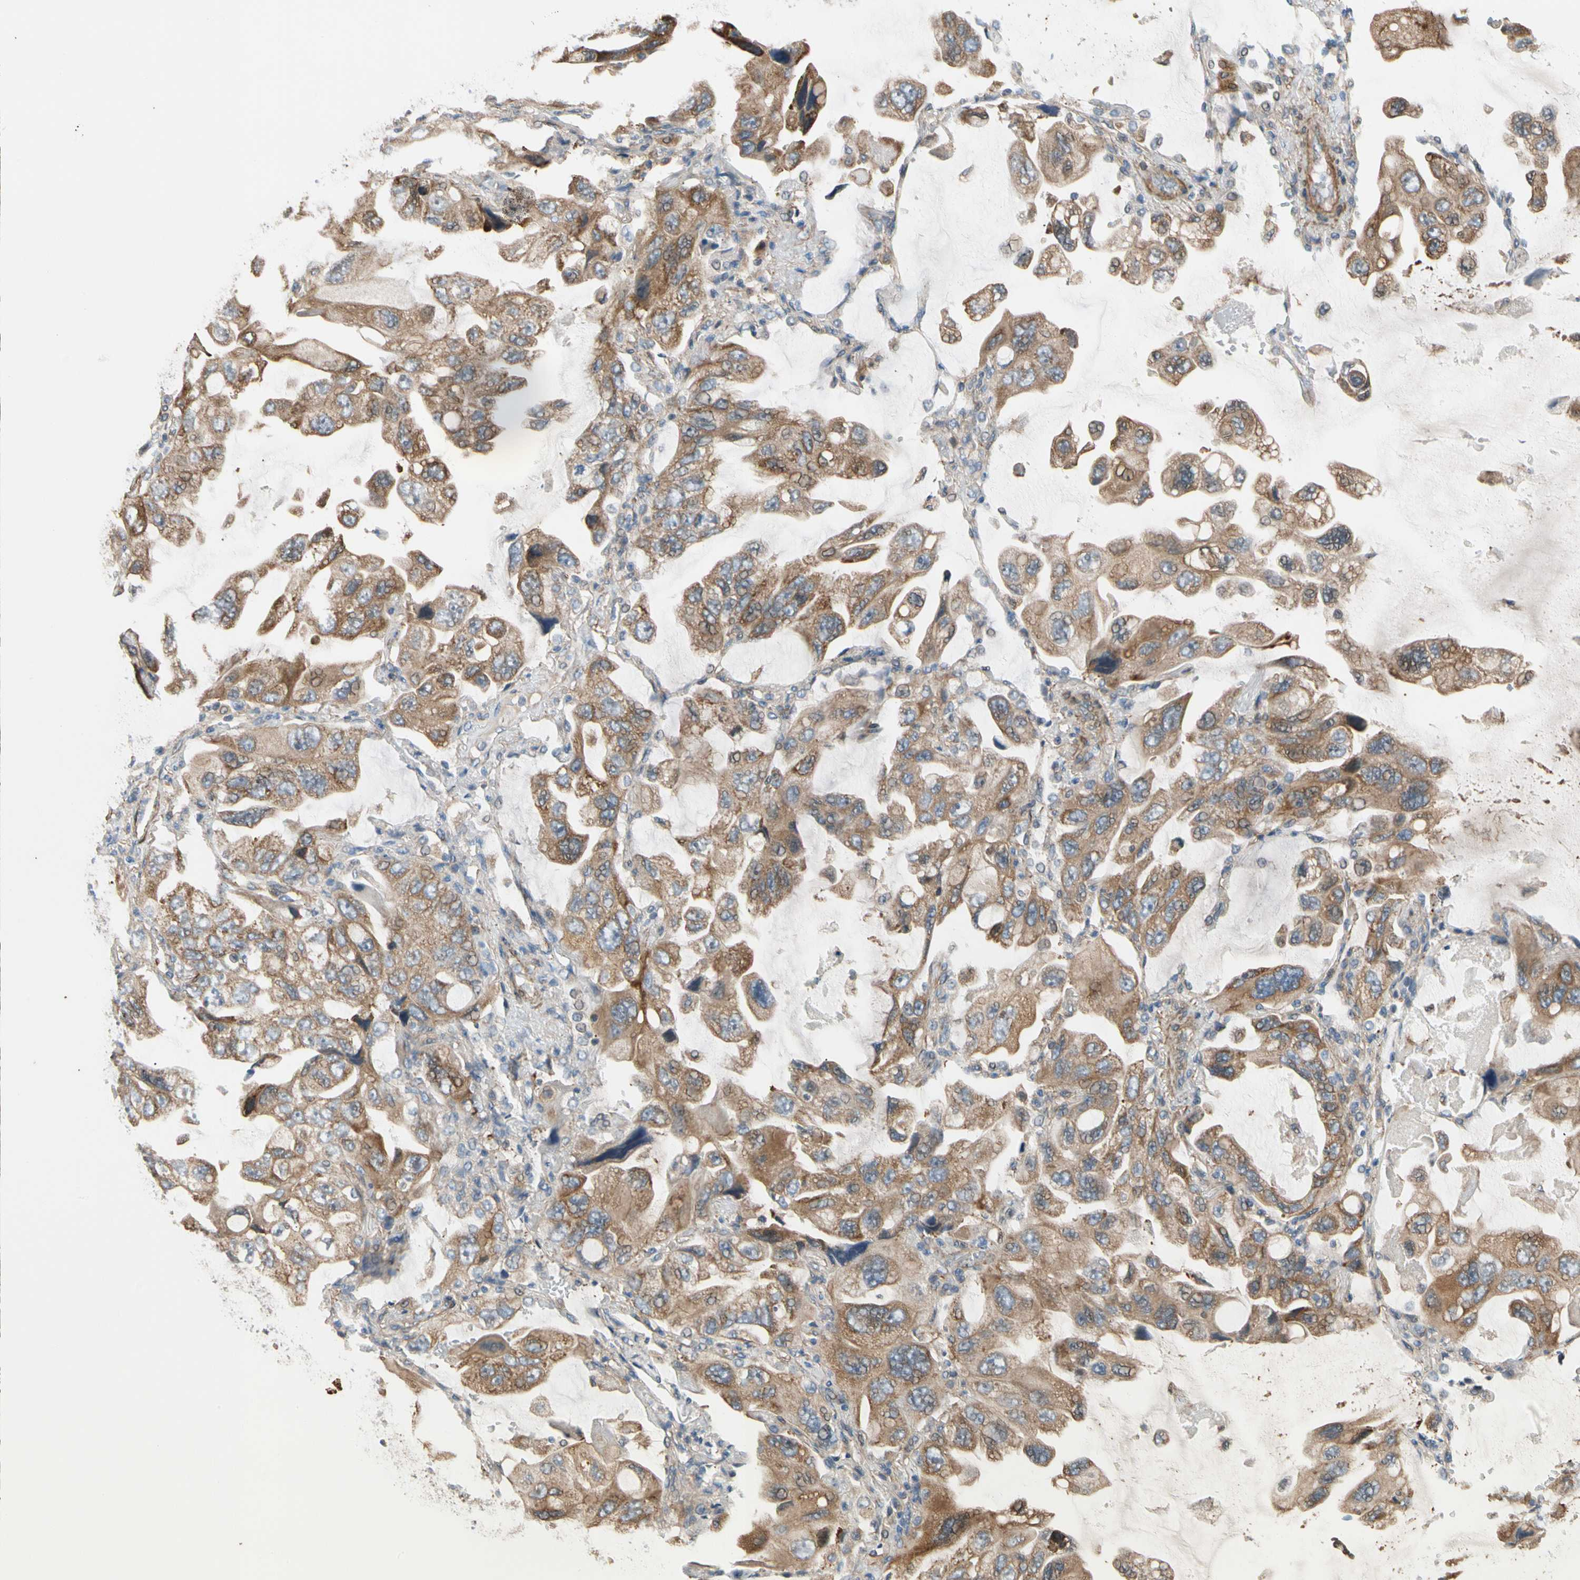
{"staining": {"intensity": "strong", "quantity": ">75%", "location": "cytoplasmic/membranous"}, "tissue": "lung cancer", "cell_type": "Tumor cells", "image_type": "cancer", "snomed": [{"axis": "morphology", "description": "Squamous cell carcinoma, NOS"}, {"axis": "topography", "description": "Lung"}], "caption": "Lung cancer (squamous cell carcinoma) stained for a protein shows strong cytoplasmic/membranous positivity in tumor cells. Using DAB (3,3'-diaminobenzidine) (brown) and hematoxylin (blue) stains, captured at high magnification using brightfield microscopy.", "gene": "LIMK2", "patient": {"sex": "female", "age": 73}}